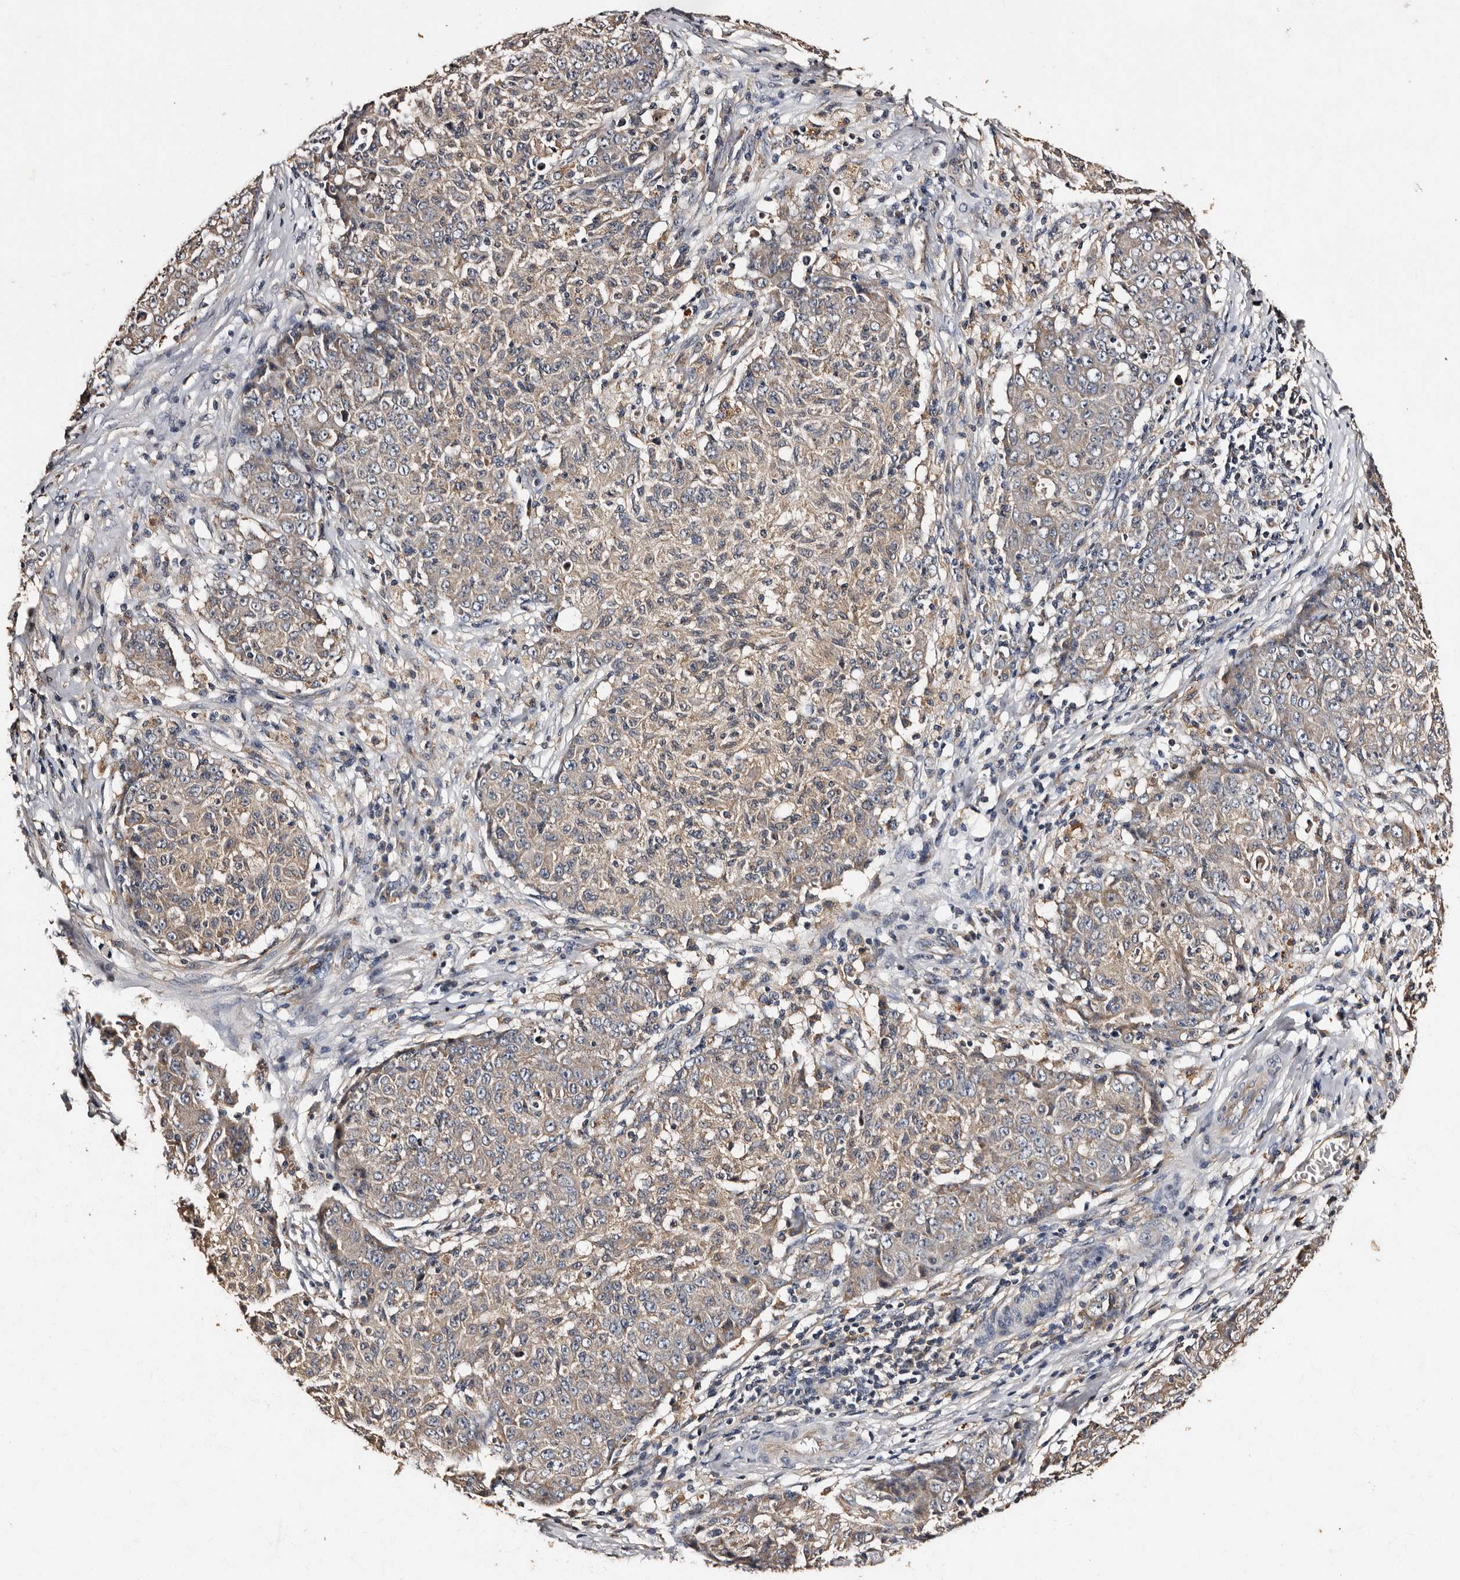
{"staining": {"intensity": "weak", "quantity": "25%-75%", "location": "cytoplasmic/membranous"}, "tissue": "ovarian cancer", "cell_type": "Tumor cells", "image_type": "cancer", "snomed": [{"axis": "morphology", "description": "Carcinoma, endometroid"}, {"axis": "topography", "description": "Ovary"}], "caption": "Immunohistochemistry (IHC) photomicrograph of endometroid carcinoma (ovarian) stained for a protein (brown), which exhibits low levels of weak cytoplasmic/membranous expression in approximately 25%-75% of tumor cells.", "gene": "ADCK5", "patient": {"sex": "female", "age": 42}}